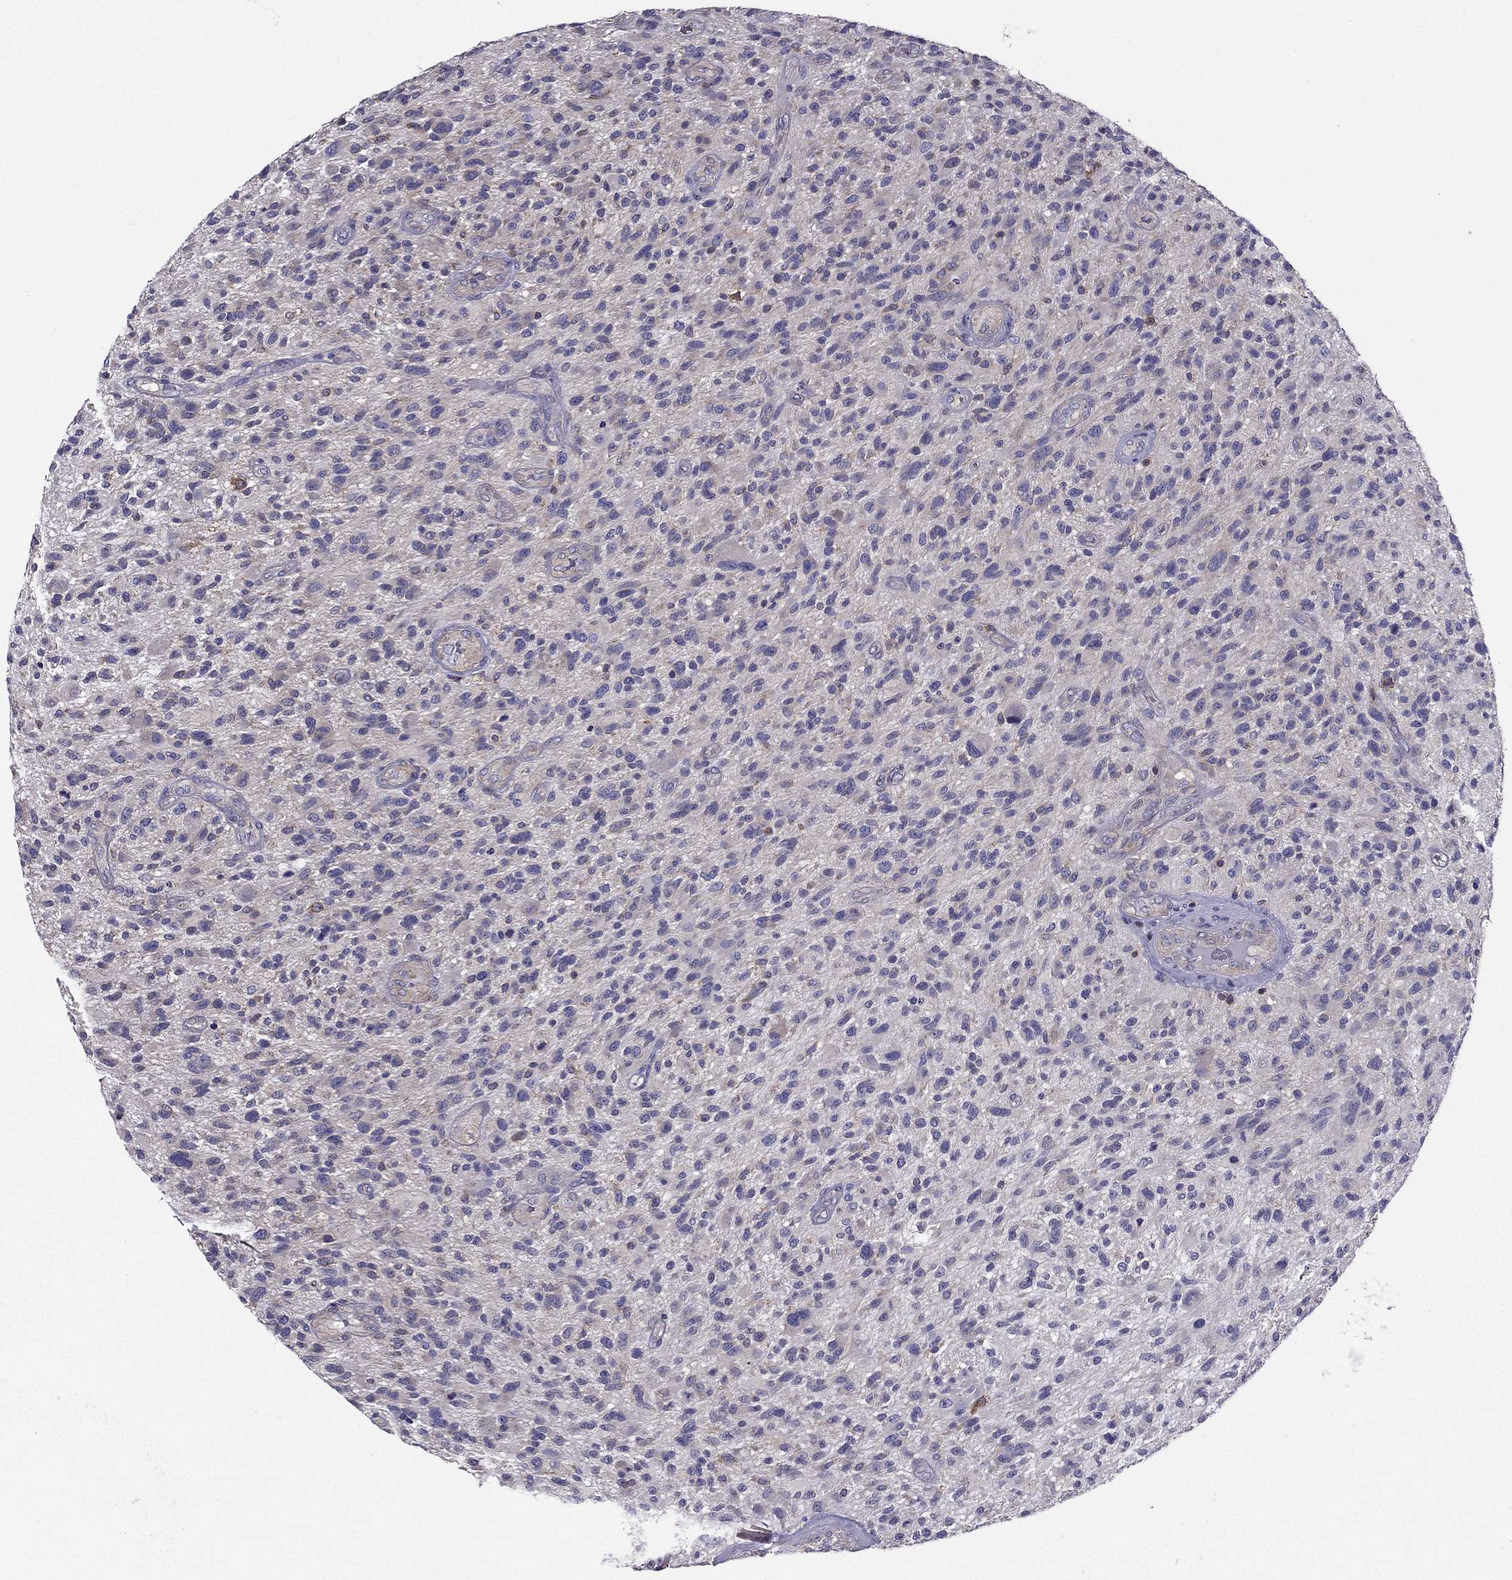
{"staining": {"intensity": "negative", "quantity": "none", "location": "none"}, "tissue": "glioma", "cell_type": "Tumor cells", "image_type": "cancer", "snomed": [{"axis": "morphology", "description": "Glioma, malignant, High grade"}, {"axis": "topography", "description": "Brain"}], "caption": "DAB (3,3'-diaminobenzidine) immunohistochemical staining of malignant glioma (high-grade) exhibits no significant positivity in tumor cells.", "gene": "AAK1", "patient": {"sex": "male", "age": 47}}